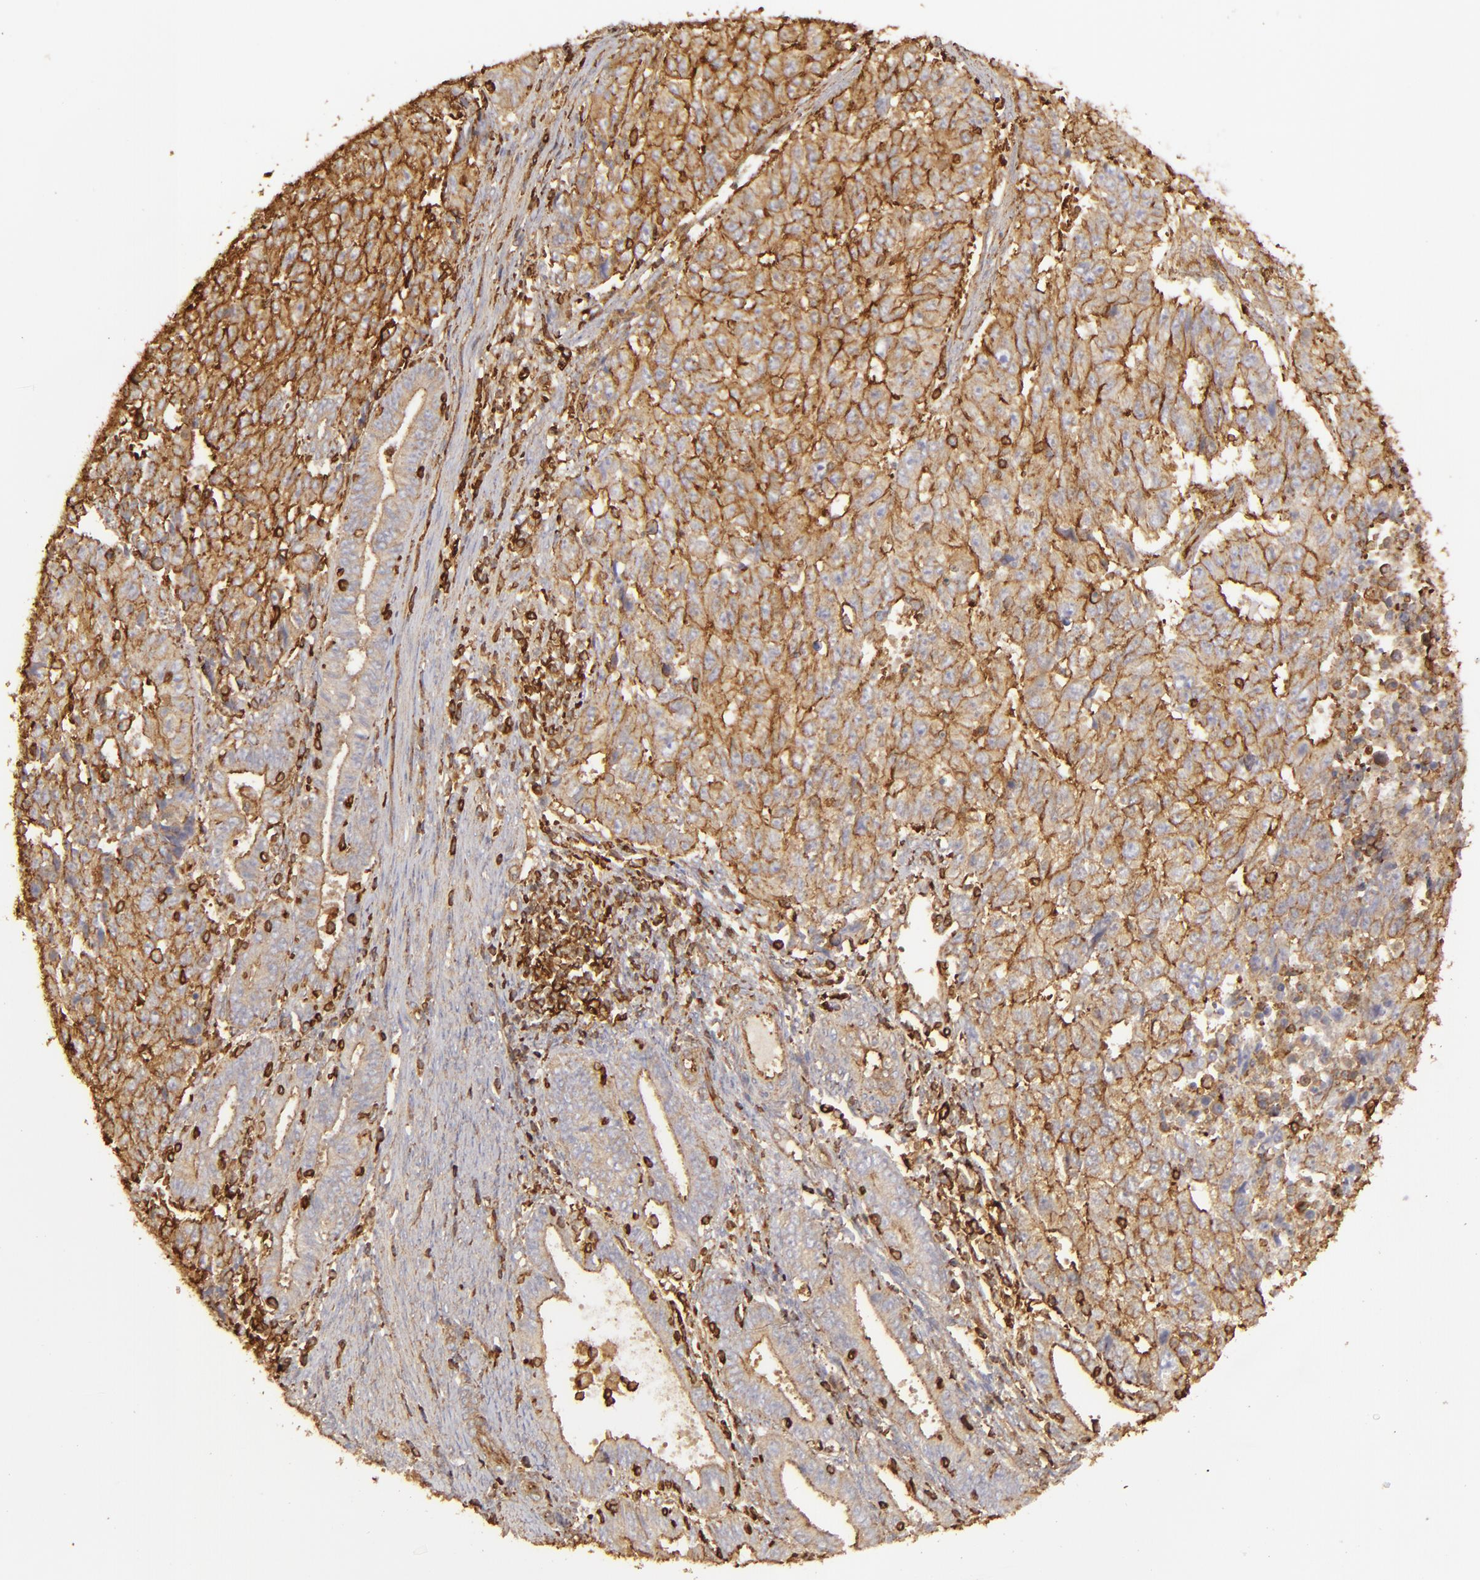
{"staining": {"intensity": "strong", "quantity": ">75%", "location": "cytoplasmic/membranous"}, "tissue": "endometrial cancer", "cell_type": "Tumor cells", "image_type": "cancer", "snomed": [{"axis": "morphology", "description": "Adenocarcinoma, NOS"}, {"axis": "topography", "description": "Endometrium"}], "caption": "Strong cytoplasmic/membranous protein positivity is seen in approximately >75% of tumor cells in endometrial cancer.", "gene": "ACTB", "patient": {"sex": "female", "age": 42}}